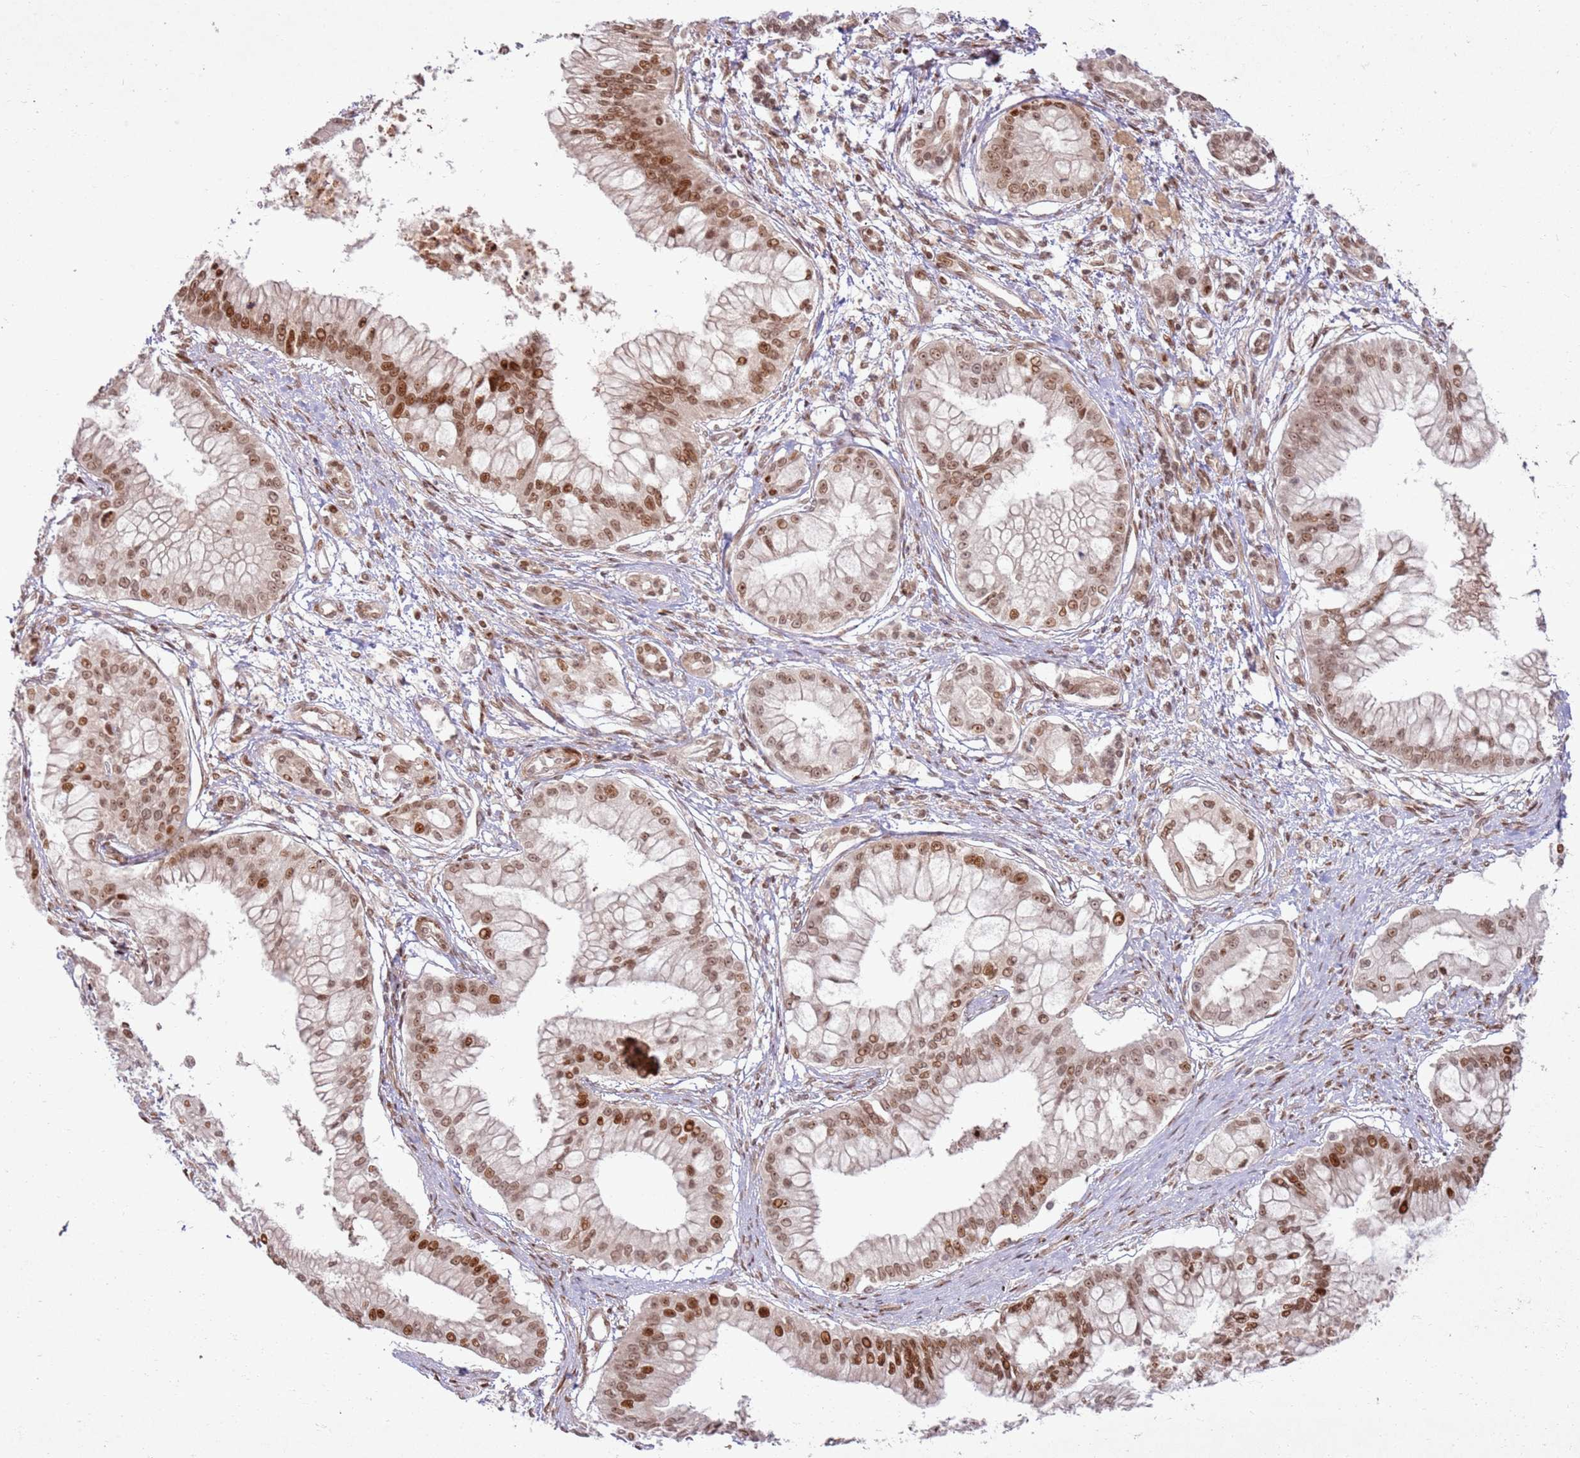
{"staining": {"intensity": "strong", "quantity": "25%-75%", "location": "nuclear"}, "tissue": "pancreatic cancer", "cell_type": "Tumor cells", "image_type": "cancer", "snomed": [{"axis": "morphology", "description": "Adenocarcinoma, NOS"}, {"axis": "topography", "description": "Pancreas"}], "caption": "Pancreatic adenocarcinoma stained with DAB (3,3'-diaminobenzidine) immunohistochemistry demonstrates high levels of strong nuclear expression in approximately 25%-75% of tumor cells.", "gene": "KLHL36", "patient": {"sex": "male", "age": 46}}